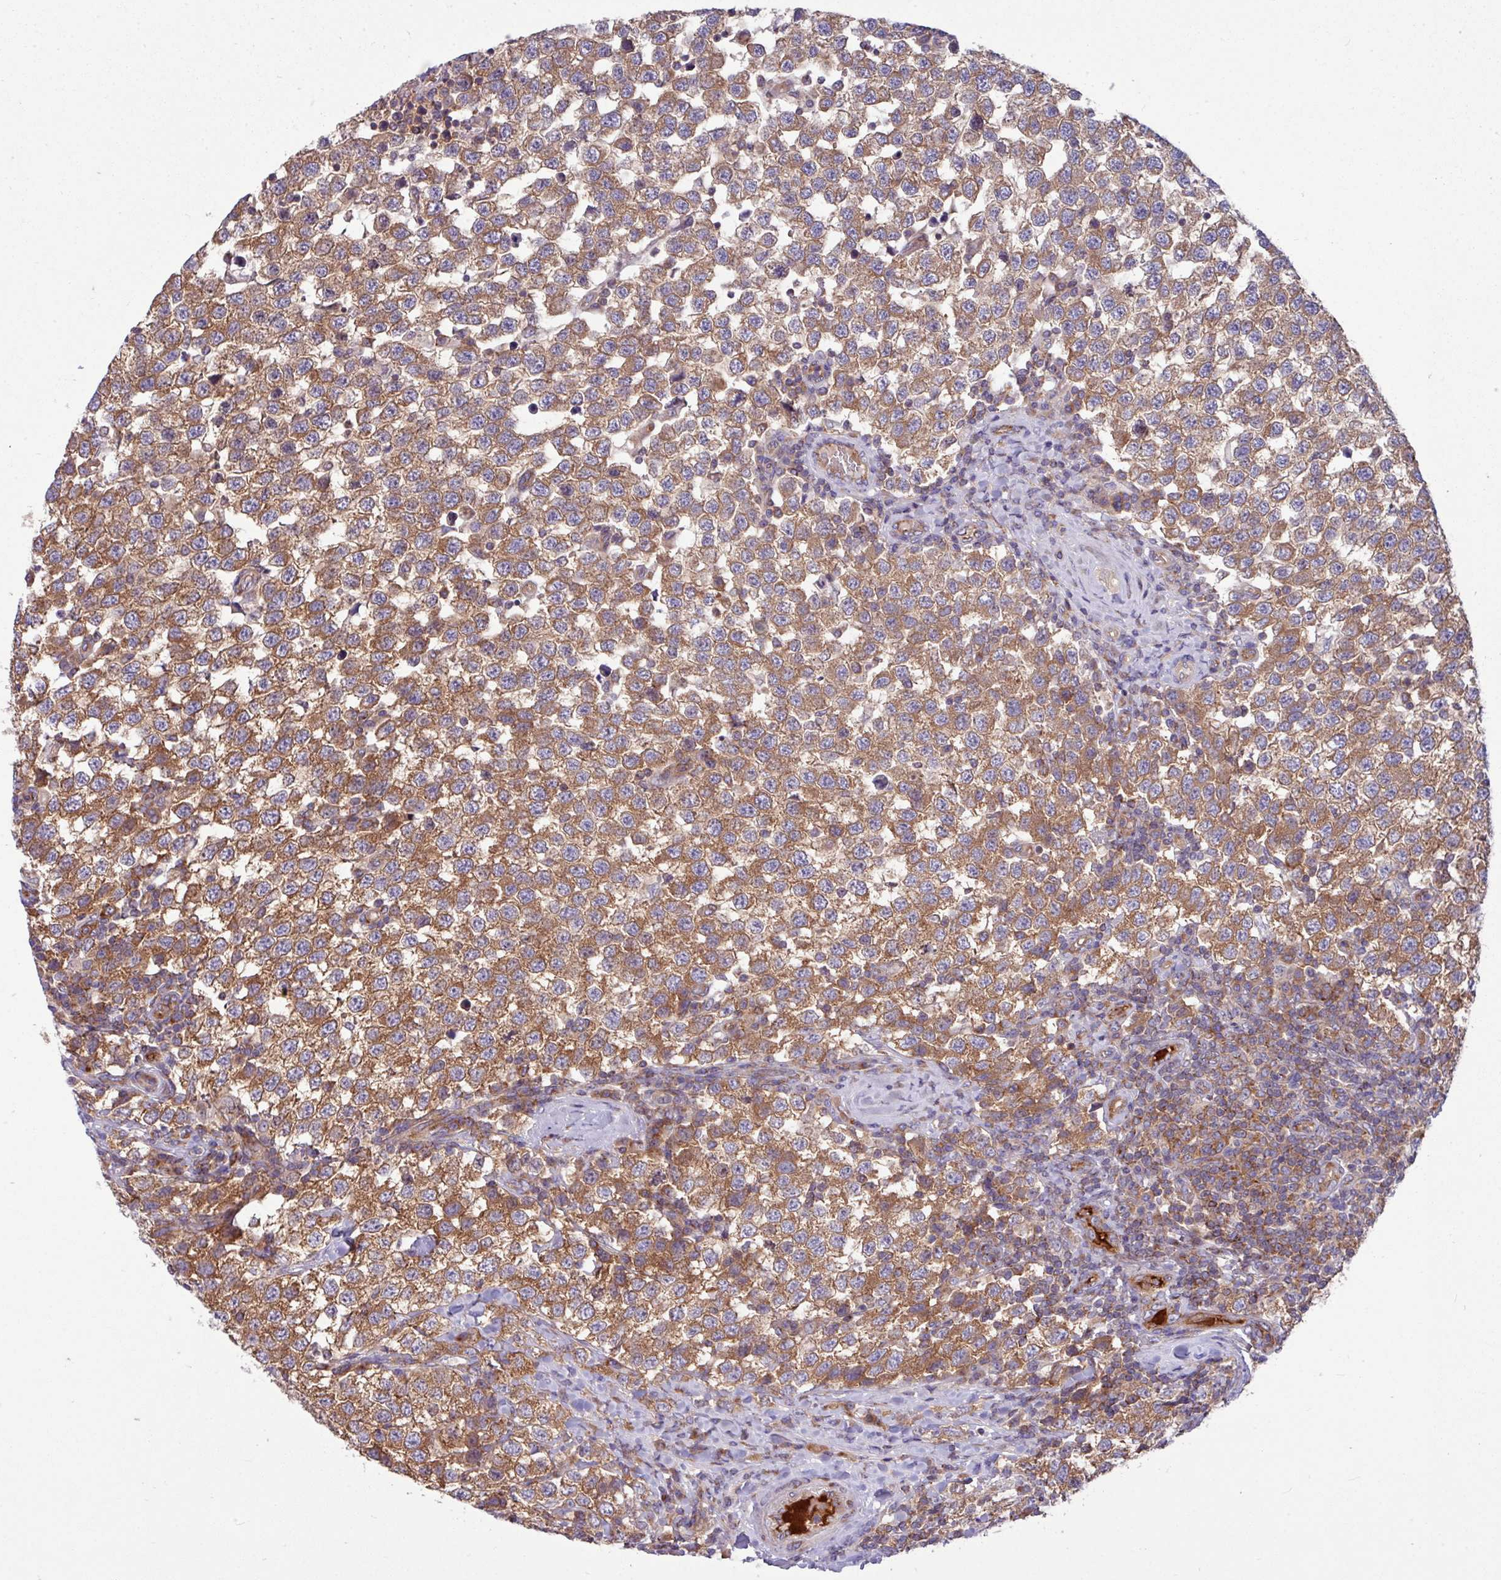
{"staining": {"intensity": "strong", "quantity": ">75%", "location": "cytoplasmic/membranous"}, "tissue": "testis cancer", "cell_type": "Tumor cells", "image_type": "cancer", "snomed": [{"axis": "morphology", "description": "Seminoma, NOS"}, {"axis": "topography", "description": "Testis"}], "caption": "This is an image of immunohistochemistry (IHC) staining of testis cancer (seminoma), which shows strong positivity in the cytoplasmic/membranous of tumor cells.", "gene": "LSM12", "patient": {"sex": "male", "age": 34}}